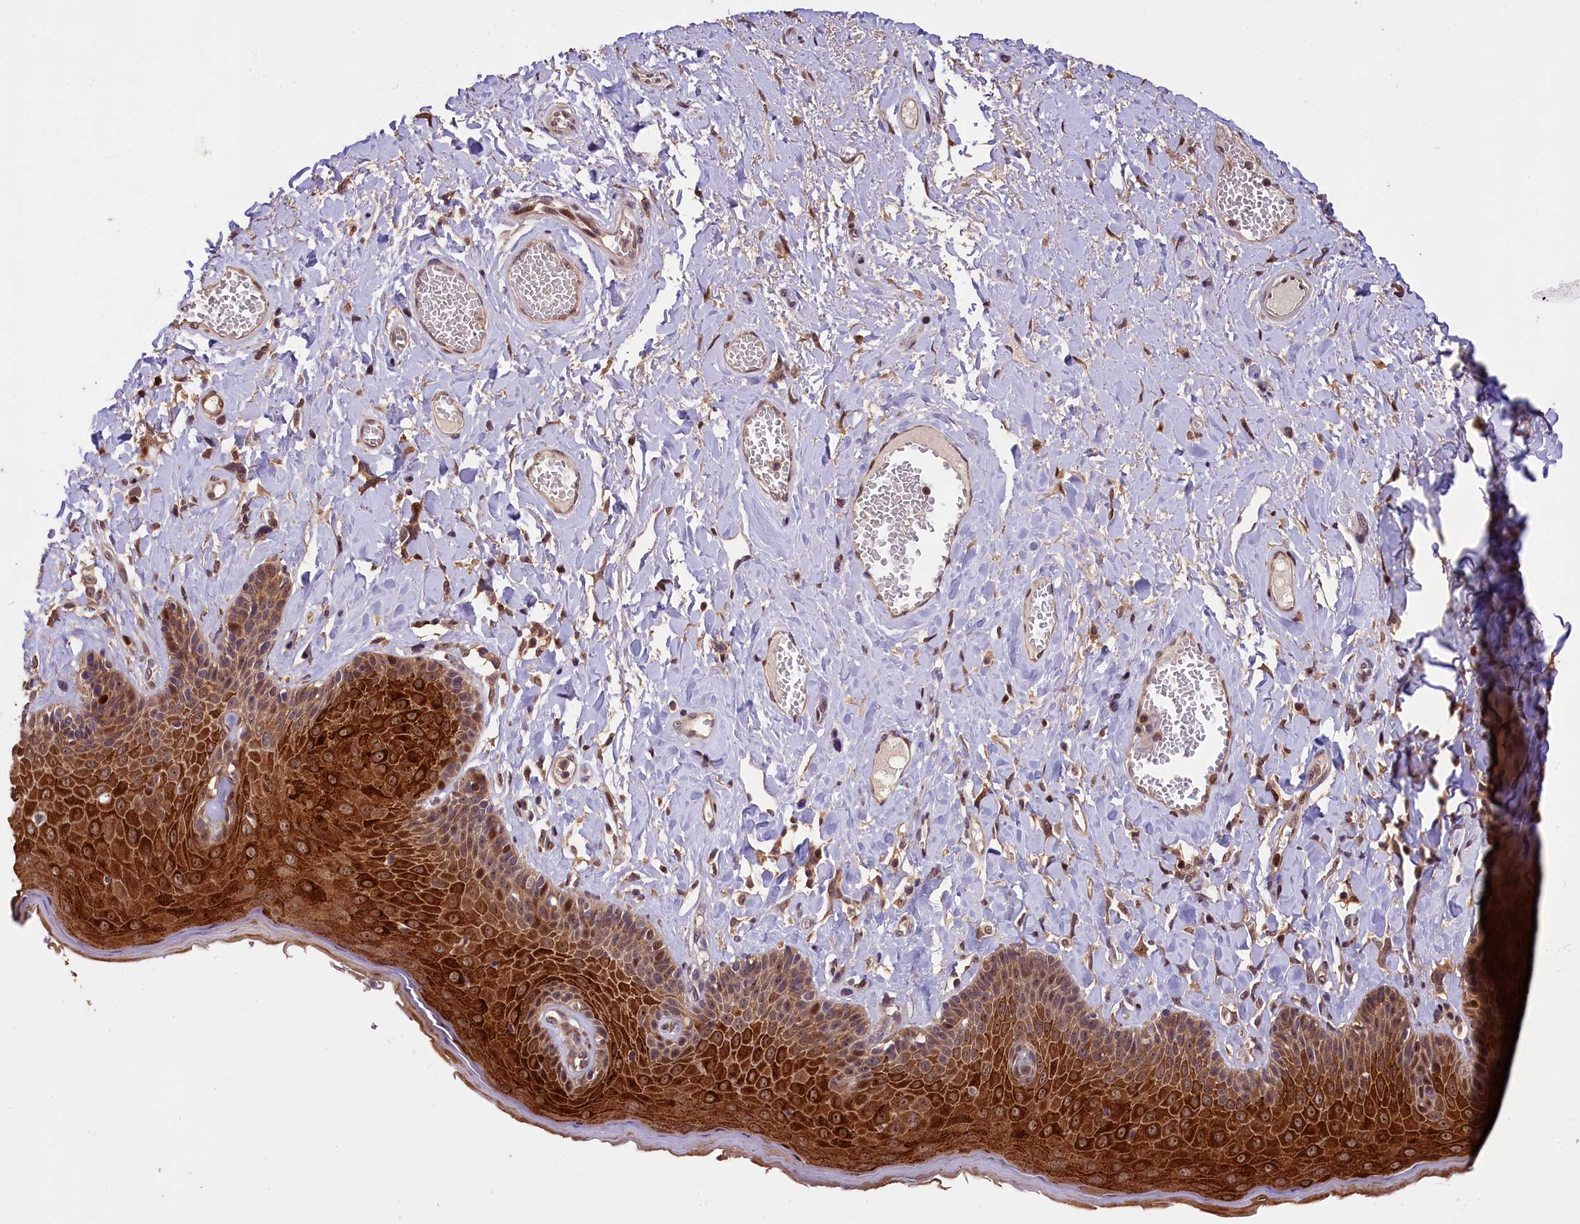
{"staining": {"intensity": "strong", "quantity": ">75%", "location": "cytoplasmic/membranous,nuclear"}, "tissue": "skin", "cell_type": "Epidermal cells", "image_type": "normal", "snomed": [{"axis": "morphology", "description": "Normal tissue, NOS"}, {"axis": "topography", "description": "Anal"}], "caption": "This micrograph shows unremarkable skin stained with IHC to label a protein in brown. The cytoplasmic/membranous,nuclear of epidermal cells show strong positivity for the protein. Nuclei are counter-stained blue.", "gene": "PHAF1", "patient": {"sex": "male", "age": 69}}